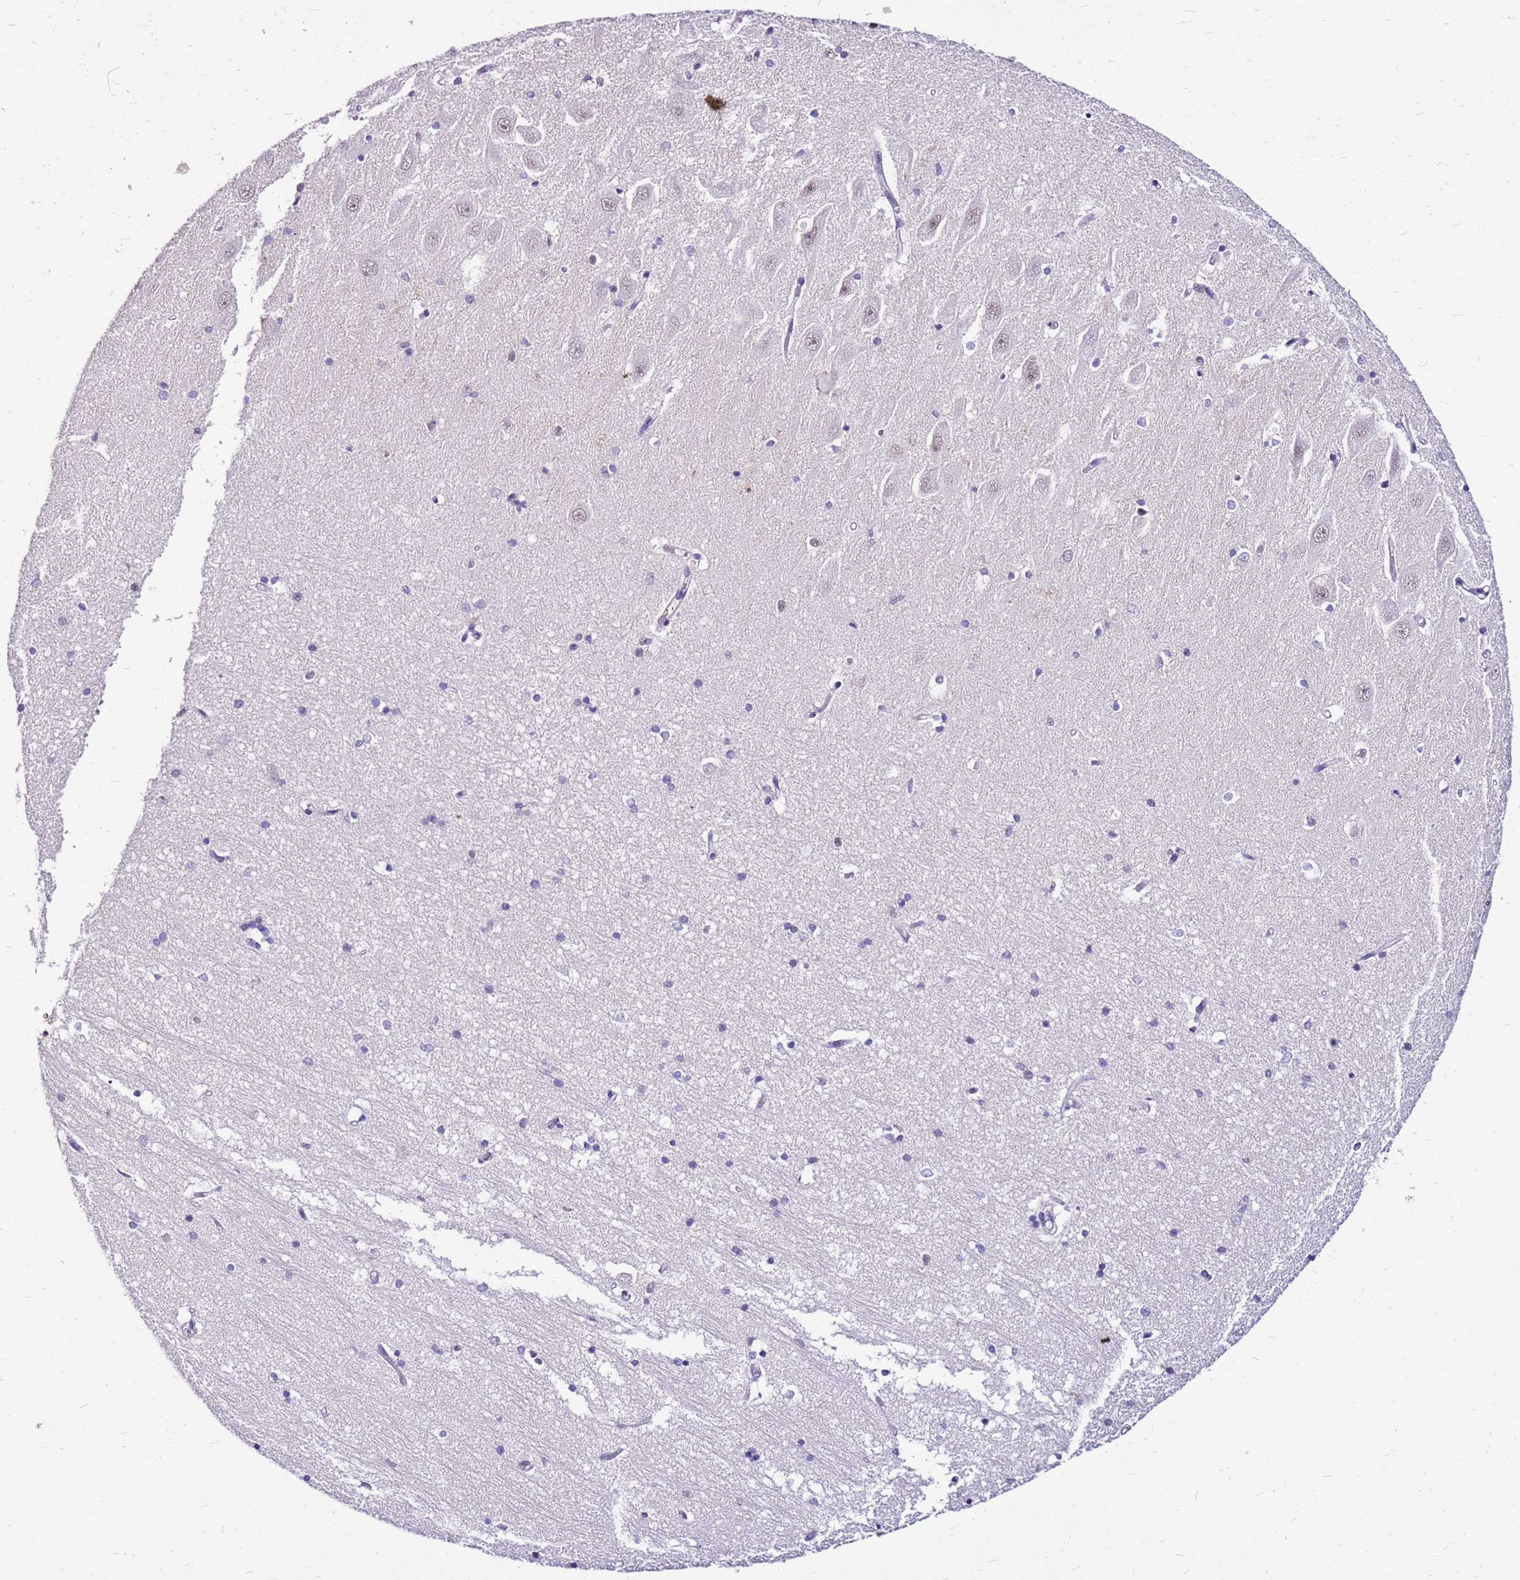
{"staining": {"intensity": "negative", "quantity": "none", "location": "none"}, "tissue": "hippocampus", "cell_type": "Glial cells", "image_type": "normal", "snomed": [{"axis": "morphology", "description": "Normal tissue, NOS"}, {"axis": "topography", "description": "Hippocampus"}], "caption": "A micrograph of hippocampus stained for a protein shows no brown staining in glial cells. (Immunohistochemistry, brightfield microscopy, high magnification).", "gene": "ALDH1A3", "patient": {"sex": "male", "age": 45}}